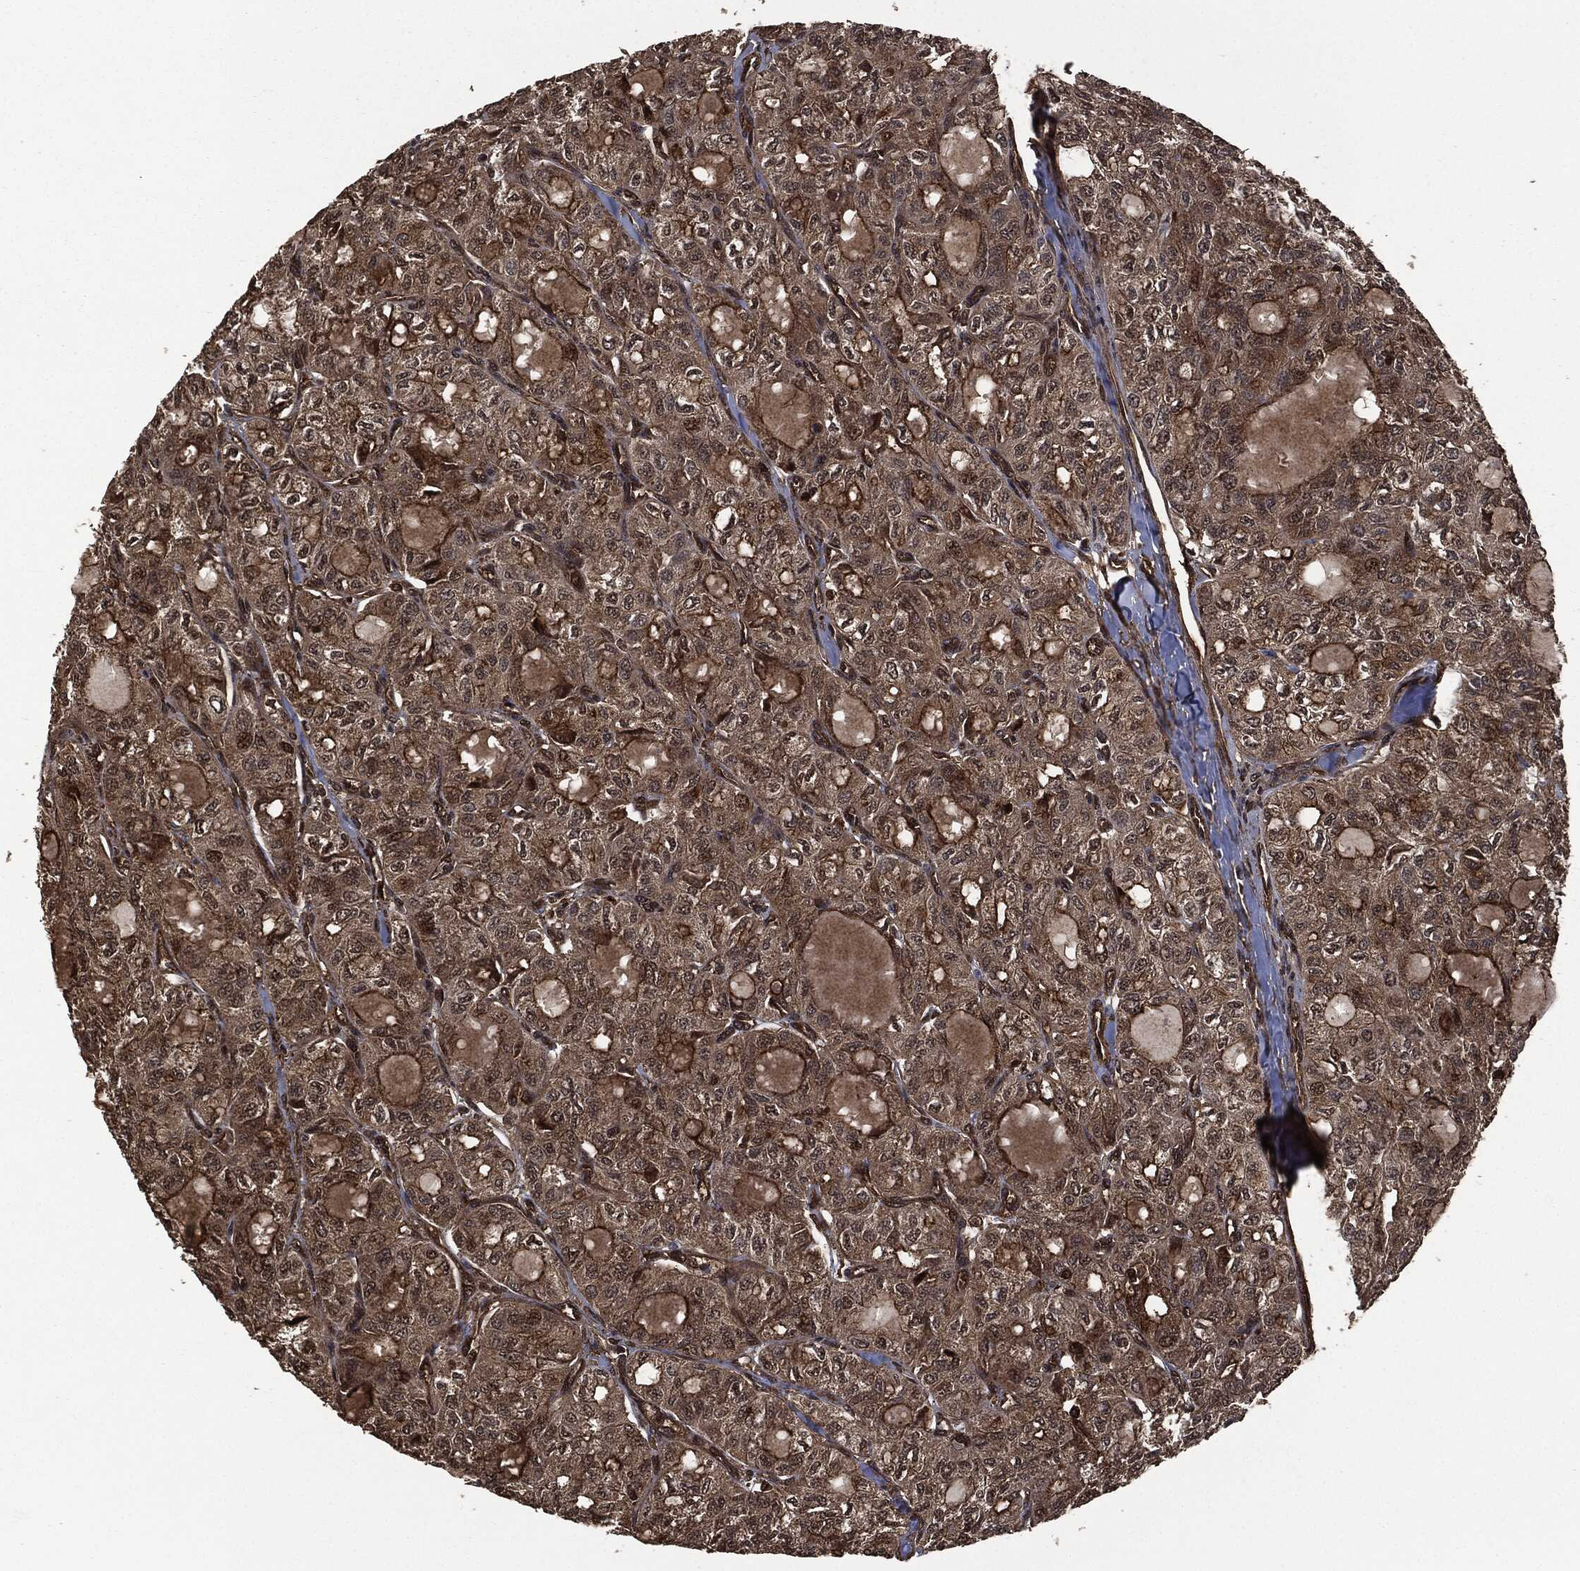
{"staining": {"intensity": "moderate", "quantity": ">75%", "location": "cytoplasmic/membranous"}, "tissue": "thyroid cancer", "cell_type": "Tumor cells", "image_type": "cancer", "snomed": [{"axis": "morphology", "description": "Follicular adenoma carcinoma, NOS"}, {"axis": "topography", "description": "Thyroid gland"}], "caption": "Immunohistochemistry (IHC) (DAB (3,3'-diaminobenzidine)) staining of human thyroid cancer (follicular adenoma carcinoma) reveals moderate cytoplasmic/membranous protein staining in about >75% of tumor cells.", "gene": "HRAS", "patient": {"sex": "male", "age": 75}}